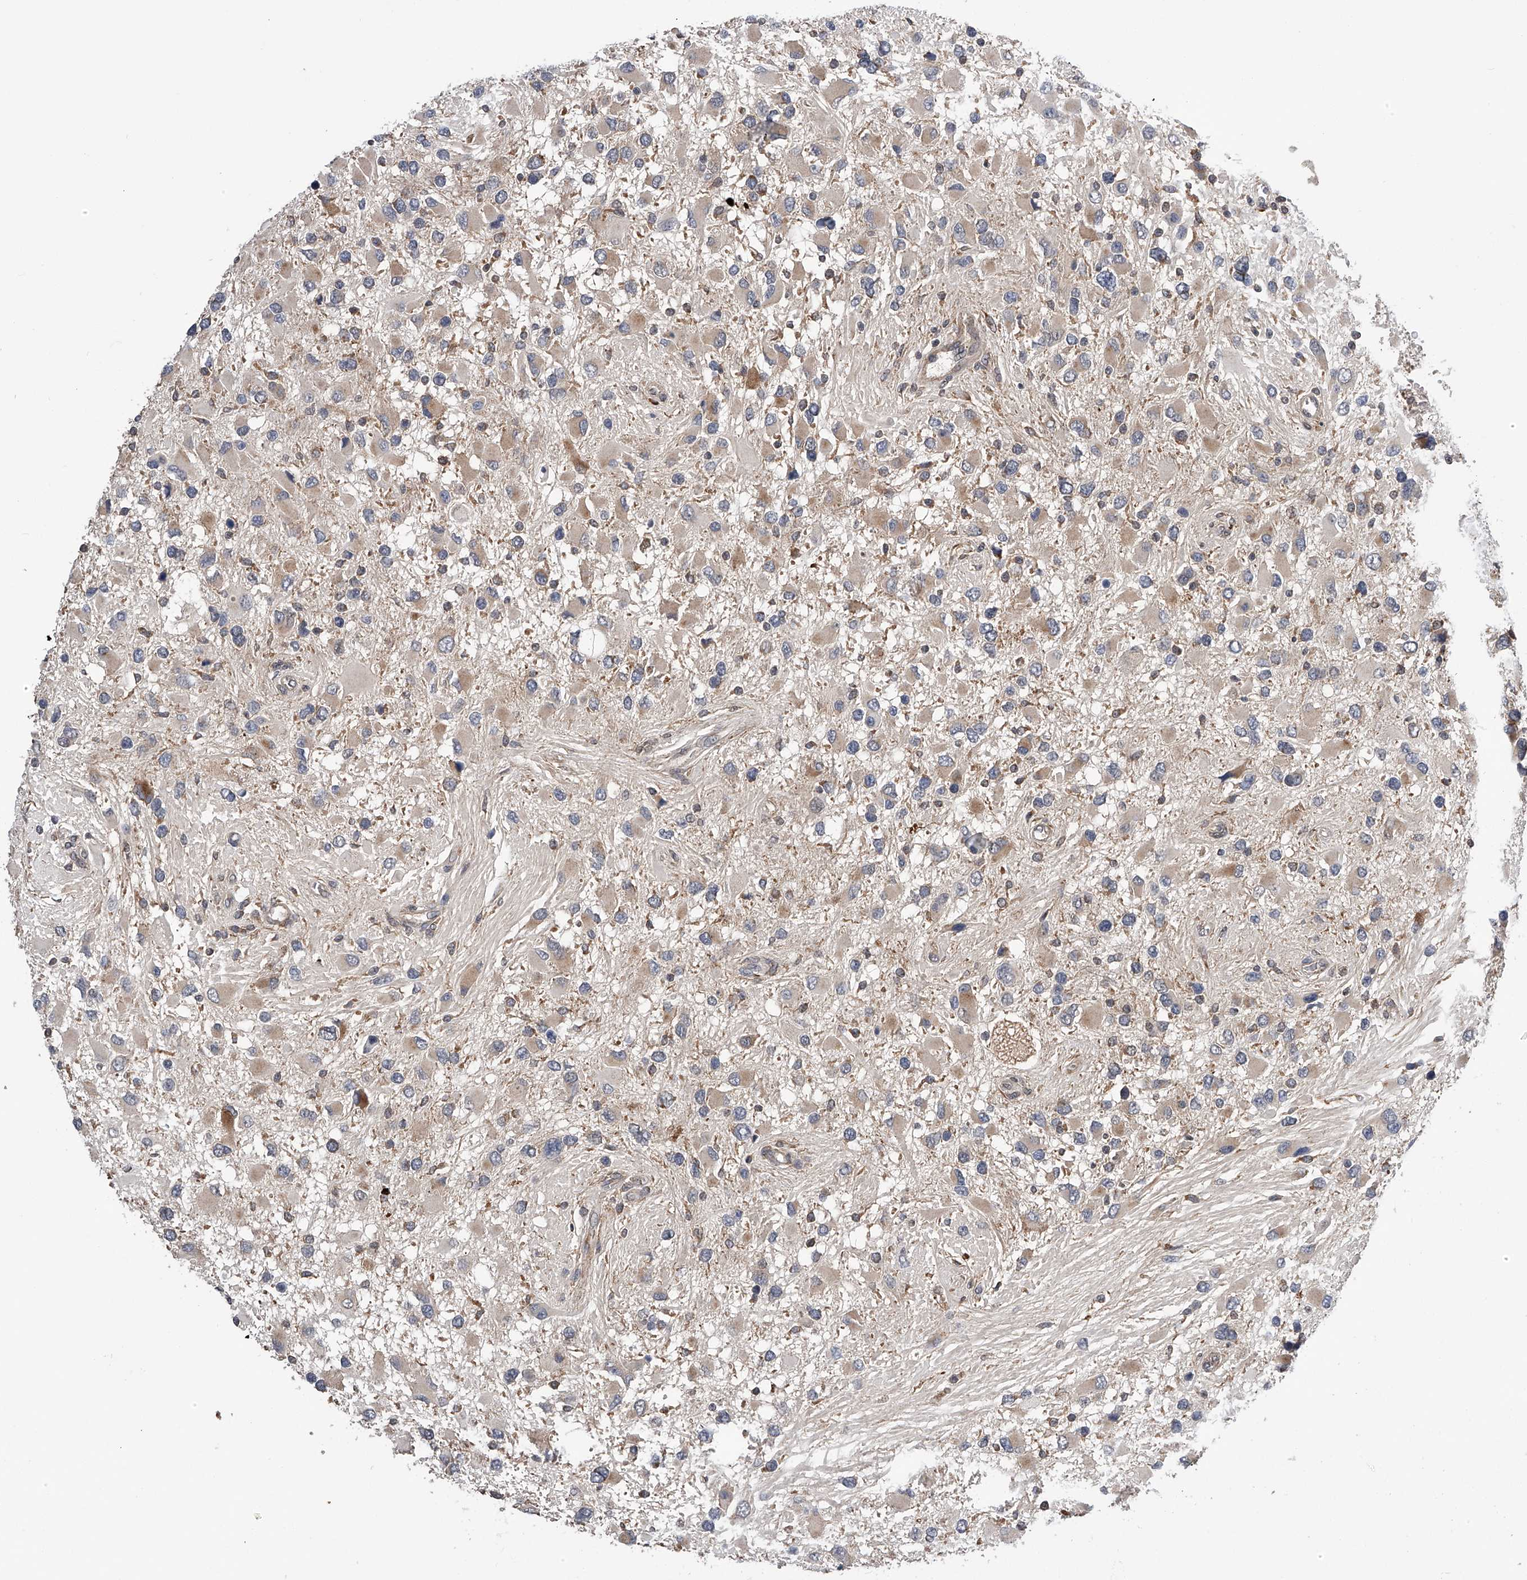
{"staining": {"intensity": "weak", "quantity": "<25%", "location": "cytoplasmic/membranous"}, "tissue": "glioma", "cell_type": "Tumor cells", "image_type": "cancer", "snomed": [{"axis": "morphology", "description": "Glioma, malignant, High grade"}, {"axis": "topography", "description": "Brain"}], "caption": "Glioma was stained to show a protein in brown. There is no significant positivity in tumor cells.", "gene": "SPOCK1", "patient": {"sex": "male", "age": 53}}